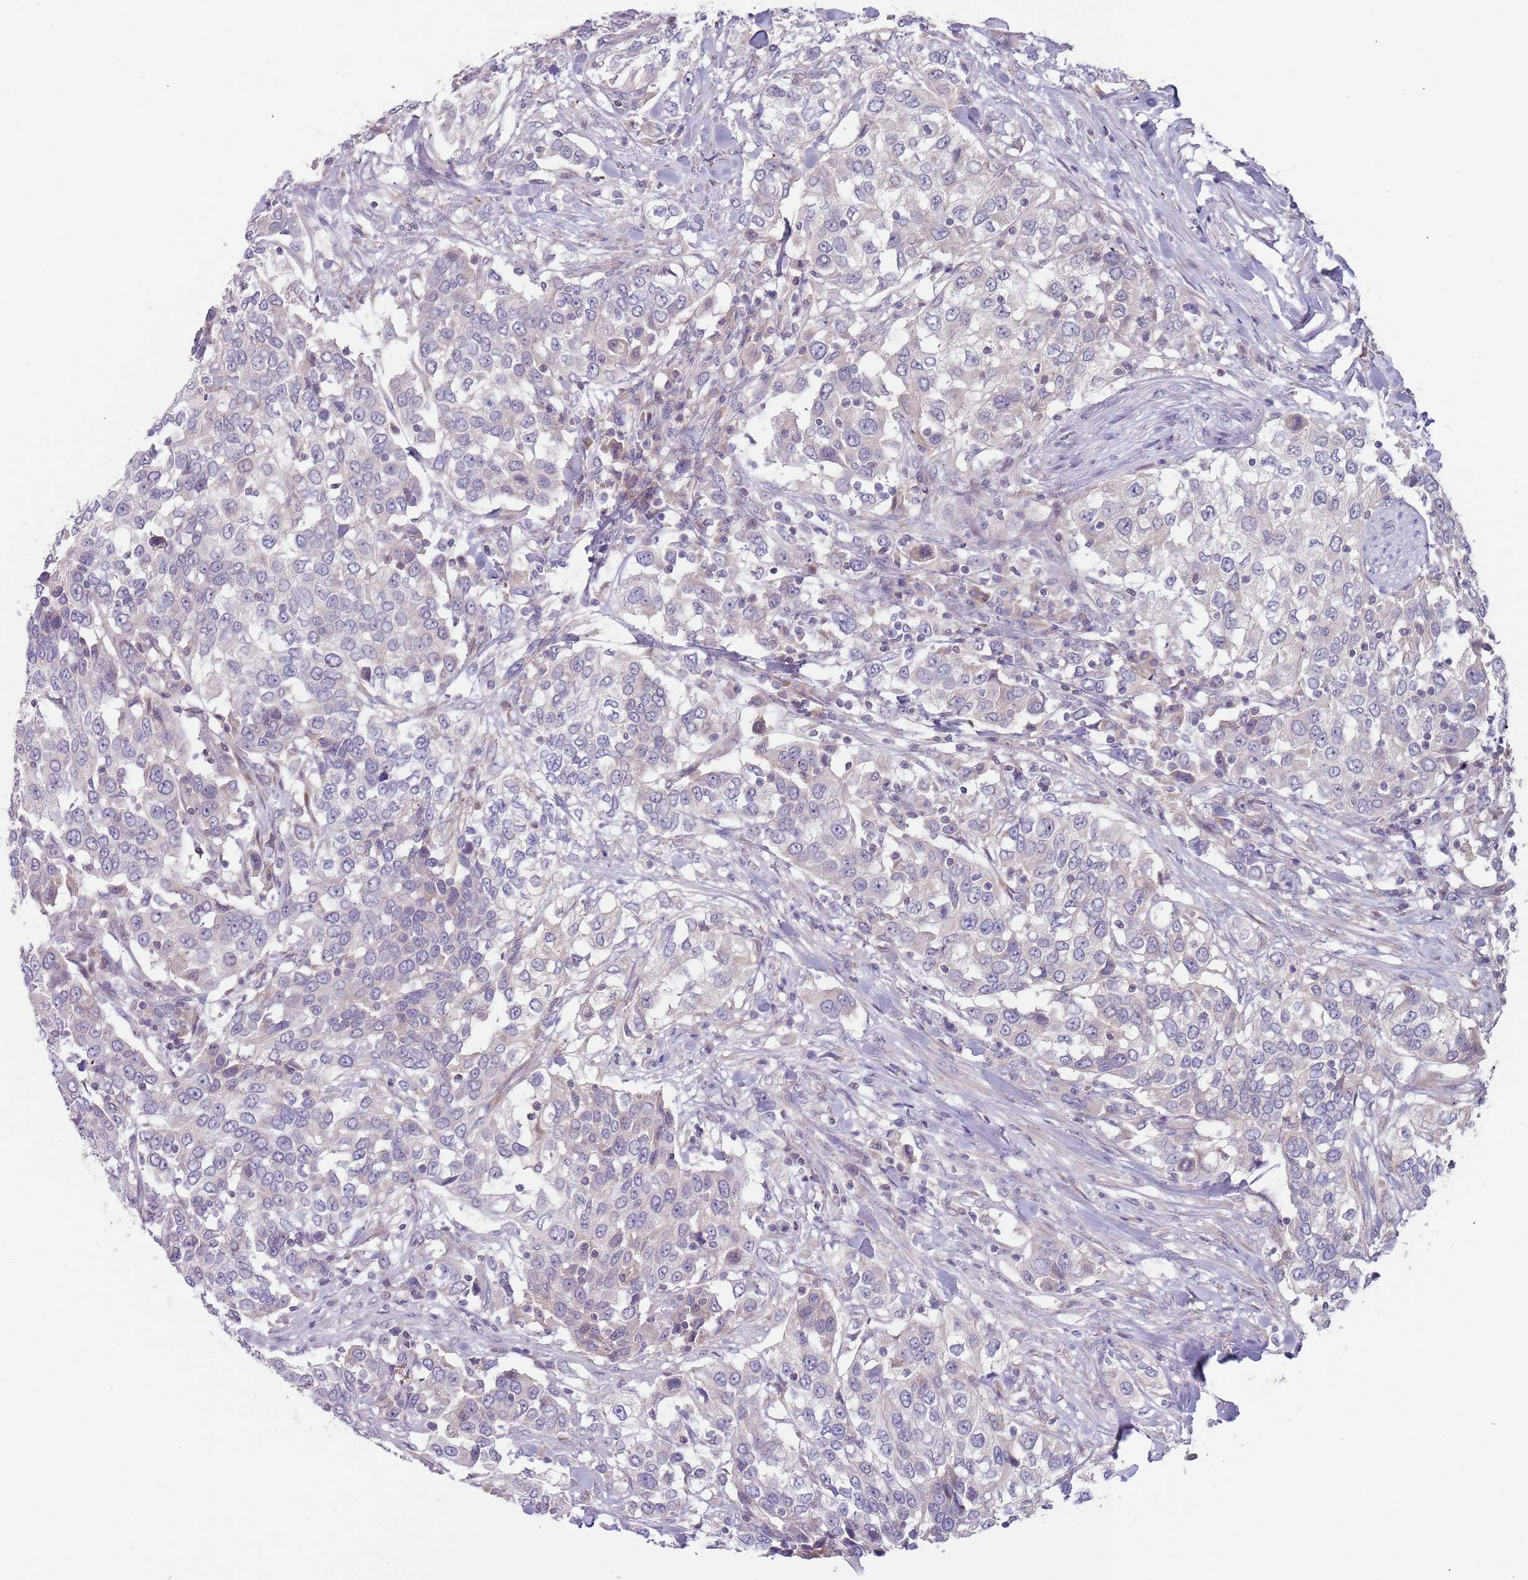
{"staining": {"intensity": "negative", "quantity": "none", "location": "none"}, "tissue": "urothelial cancer", "cell_type": "Tumor cells", "image_type": "cancer", "snomed": [{"axis": "morphology", "description": "Urothelial carcinoma, High grade"}, {"axis": "topography", "description": "Urinary bladder"}], "caption": "Immunohistochemistry of urothelial cancer exhibits no expression in tumor cells.", "gene": "PRAC1", "patient": {"sex": "female", "age": 80}}